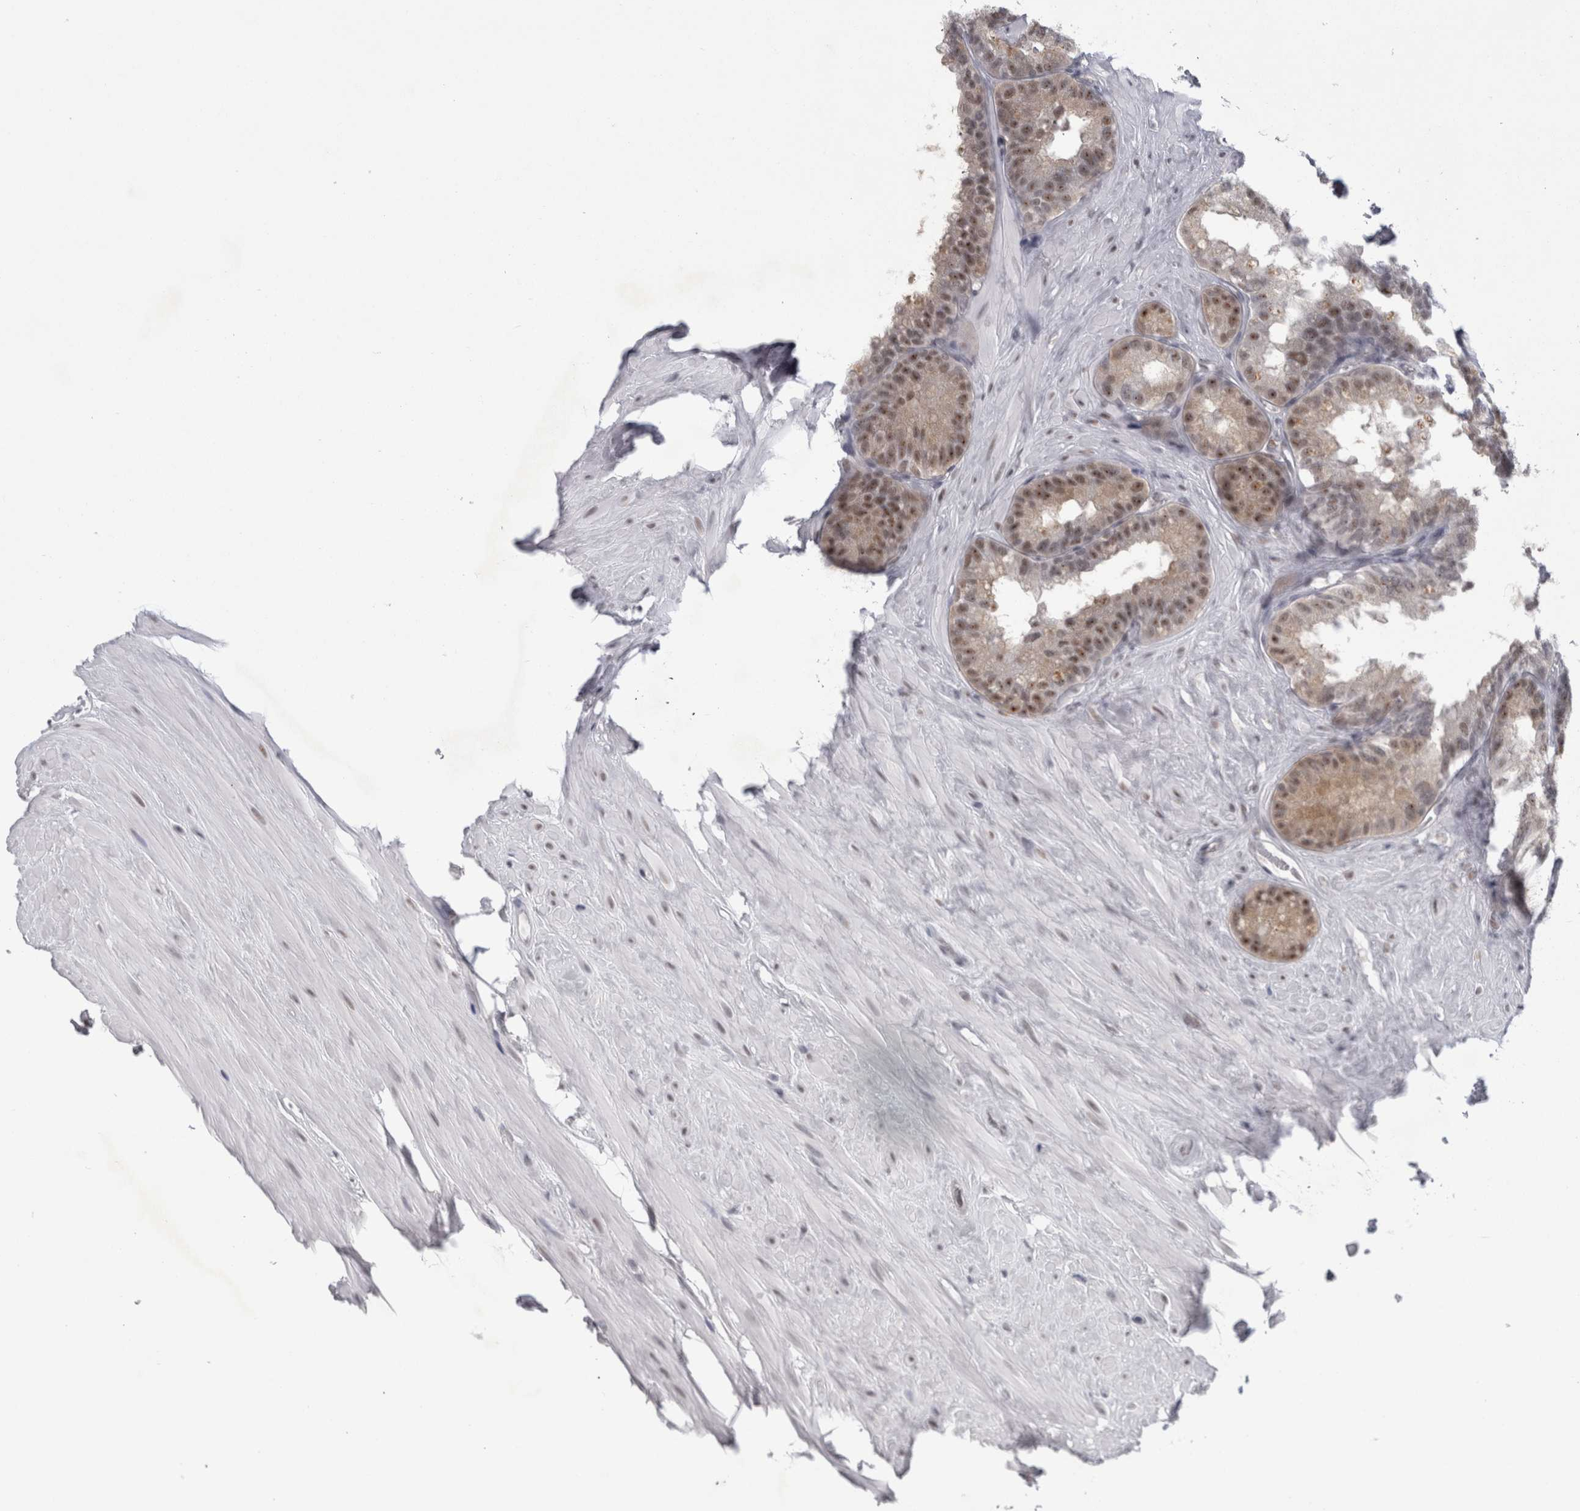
{"staining": {"intensity": "moderate", "quantity": "25%-75%", "location": "cytoplasmic/membranous,nuclear"}, "tissue": "seminal vesicle", "cell_type": "Glandular cells", "image_type": "normal", "snomed": [{"axis": "morphology", "description": "Normal tissue, NOS"}, {"axis": "topography", "description": "Seminal veicle"}], "caption": "Protein staining of unremarkable seminal vesicle shows moderate cytoplasmic/membranous,nuclear positivity in approximately 25%-75% of glandular cells.", "gene": "PSMB2", "patient": {"sex": "male", "age": 80}}